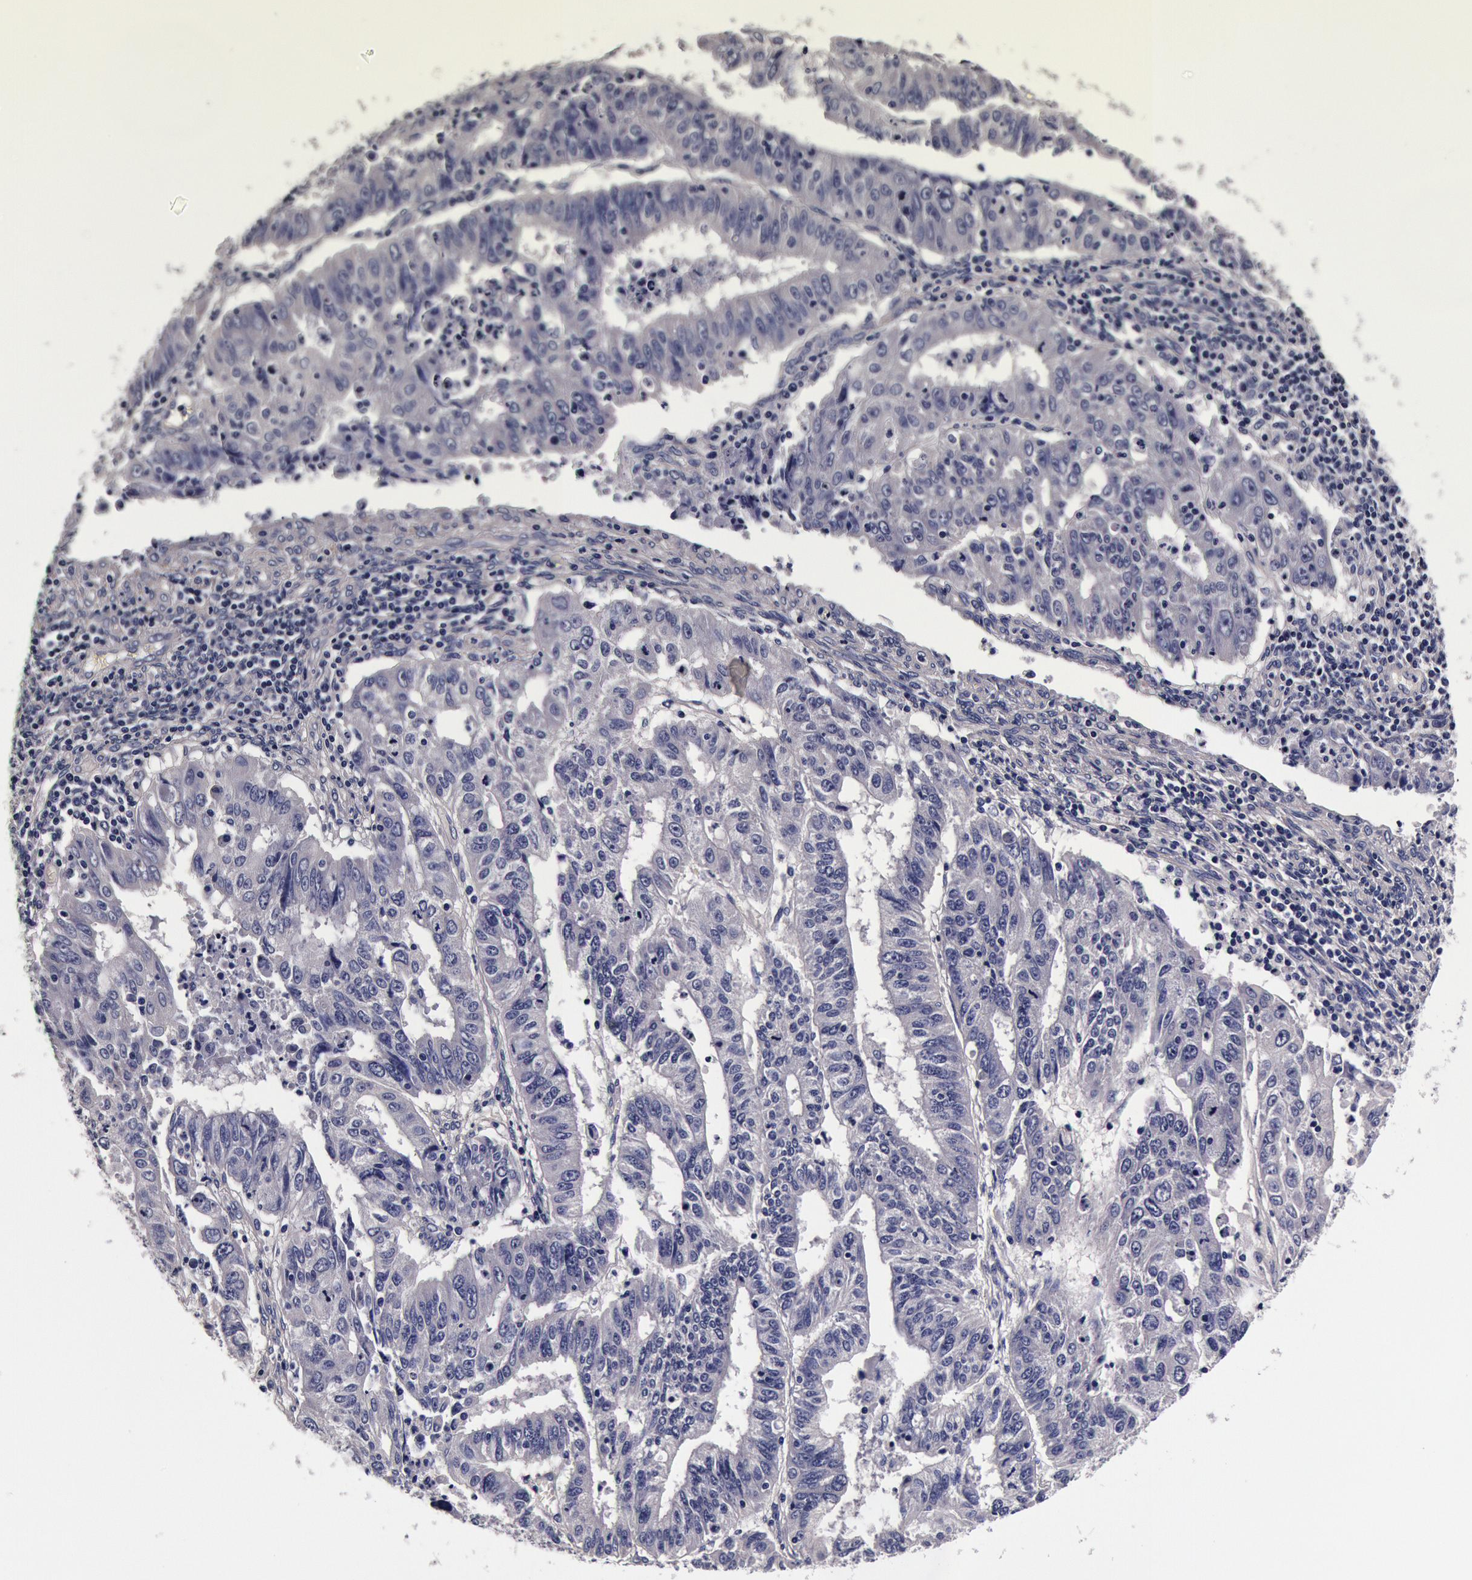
{"staining": {"intensity": "negative", "quantity": "none", "location": "none"}, "tissue": "endometrial cancer", "cell_type": "Tumor cells", "image_type": "cancer", "snomed": [{"axis": "morphology", "description": "Adenocarcinoma, NOS"}, {"axis": "topography", "description": "Endometrium"}], "caption": "Protein analysis of endometrial cancer (adenocarcinoma) reveals no significant staining in tumor cells.", "gene": "CCDC22", "patient": {"sex": "female", "age": 42}}